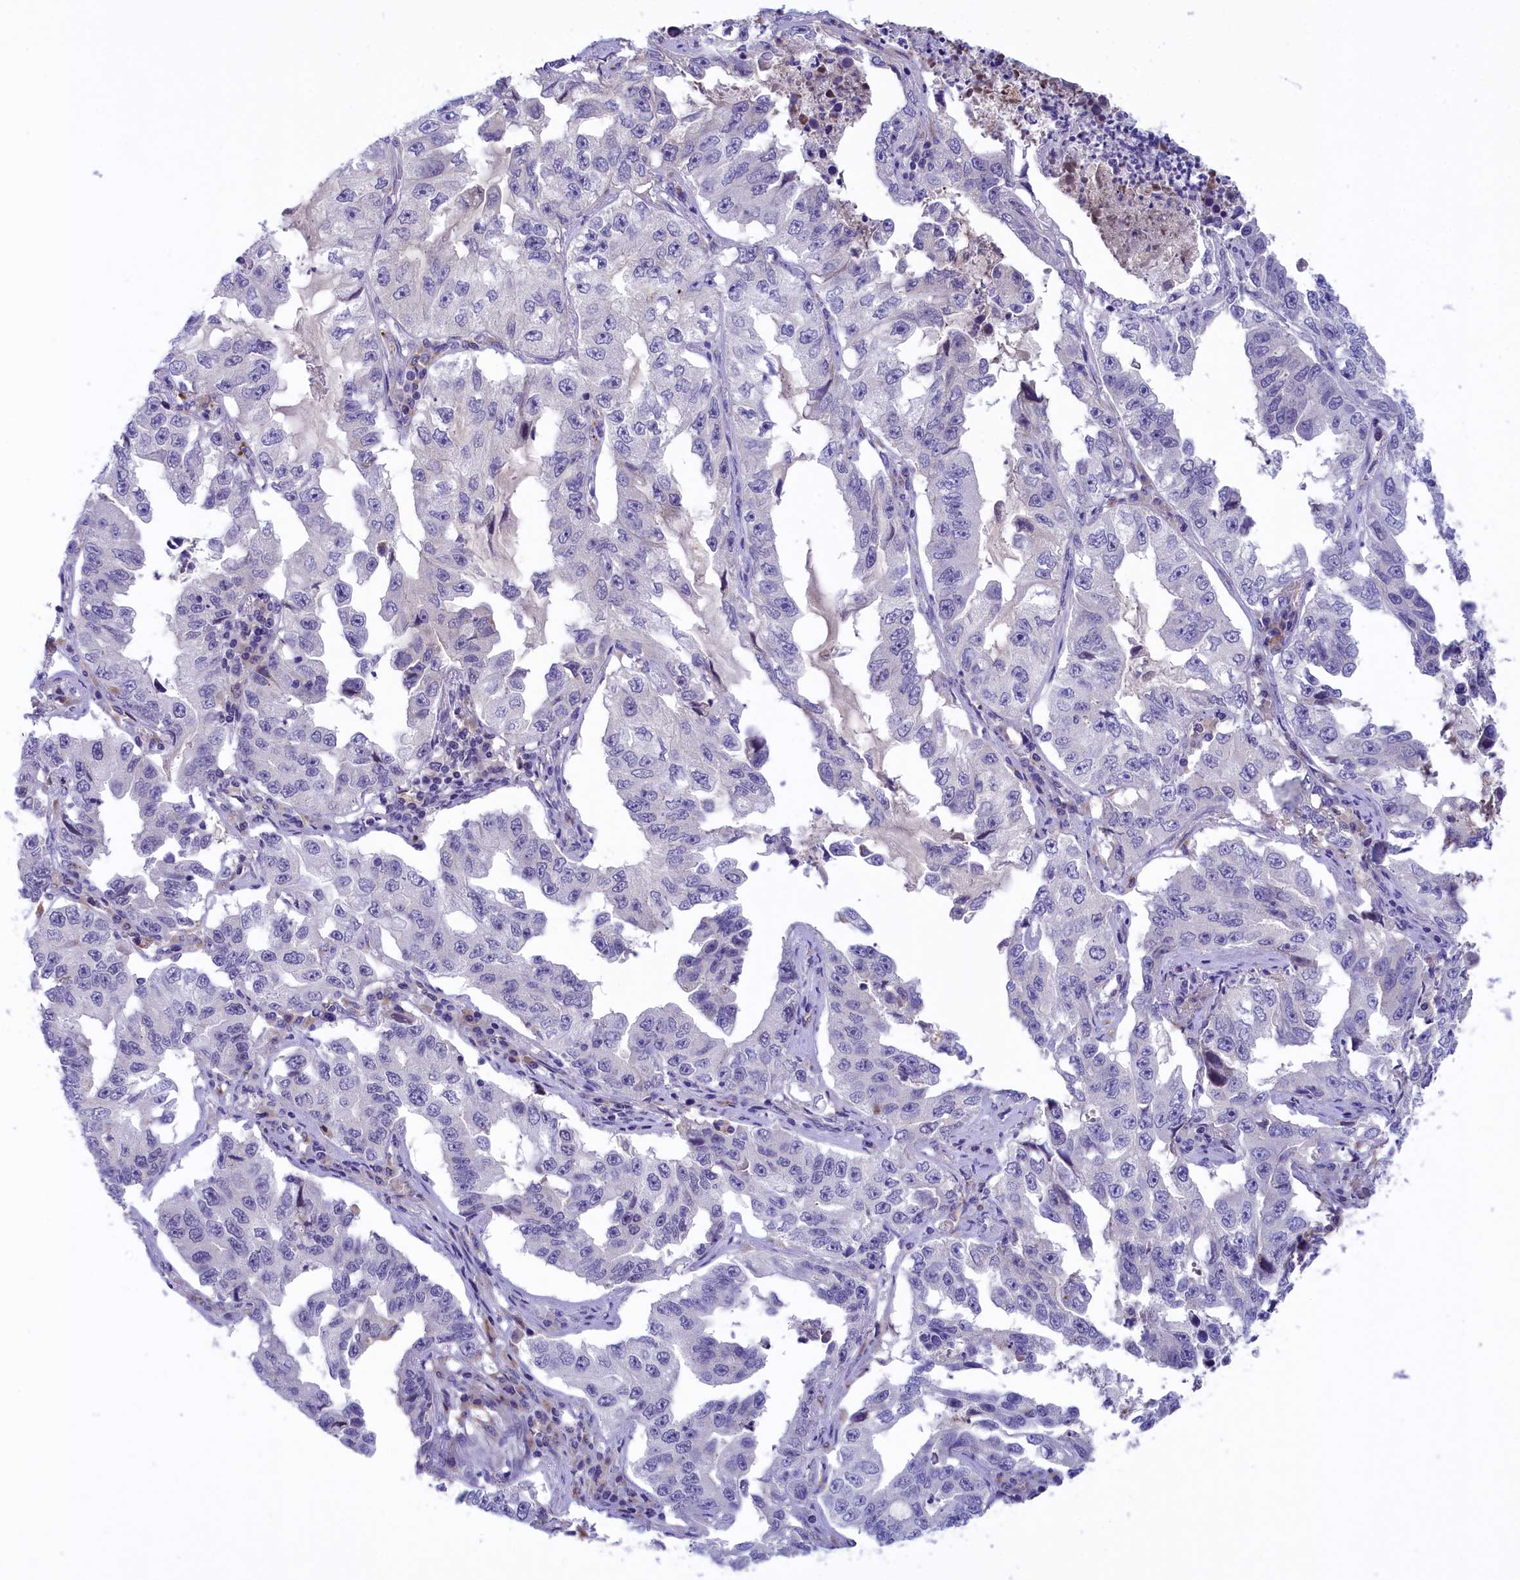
{"staining": {"intensity": "negative", "quantity": "none", "location": "none"}, "tissue": "lung cancer", "cell_type": "Tumor cells", "image_type": "cancer", "snomed": [{"axis": "morphology", "description": "Adenocarcinoma, NOS"}, {"axis": "topography", "description": "Lung"}], "caption": "An IHC micrograph of lung cancer (adenocarcinoma) is shown. There is no staining in tumor cells of lung cancer (adenocarcinoma).", "gene": "STYX", "patient": {"sex": "female", "age": 51}}